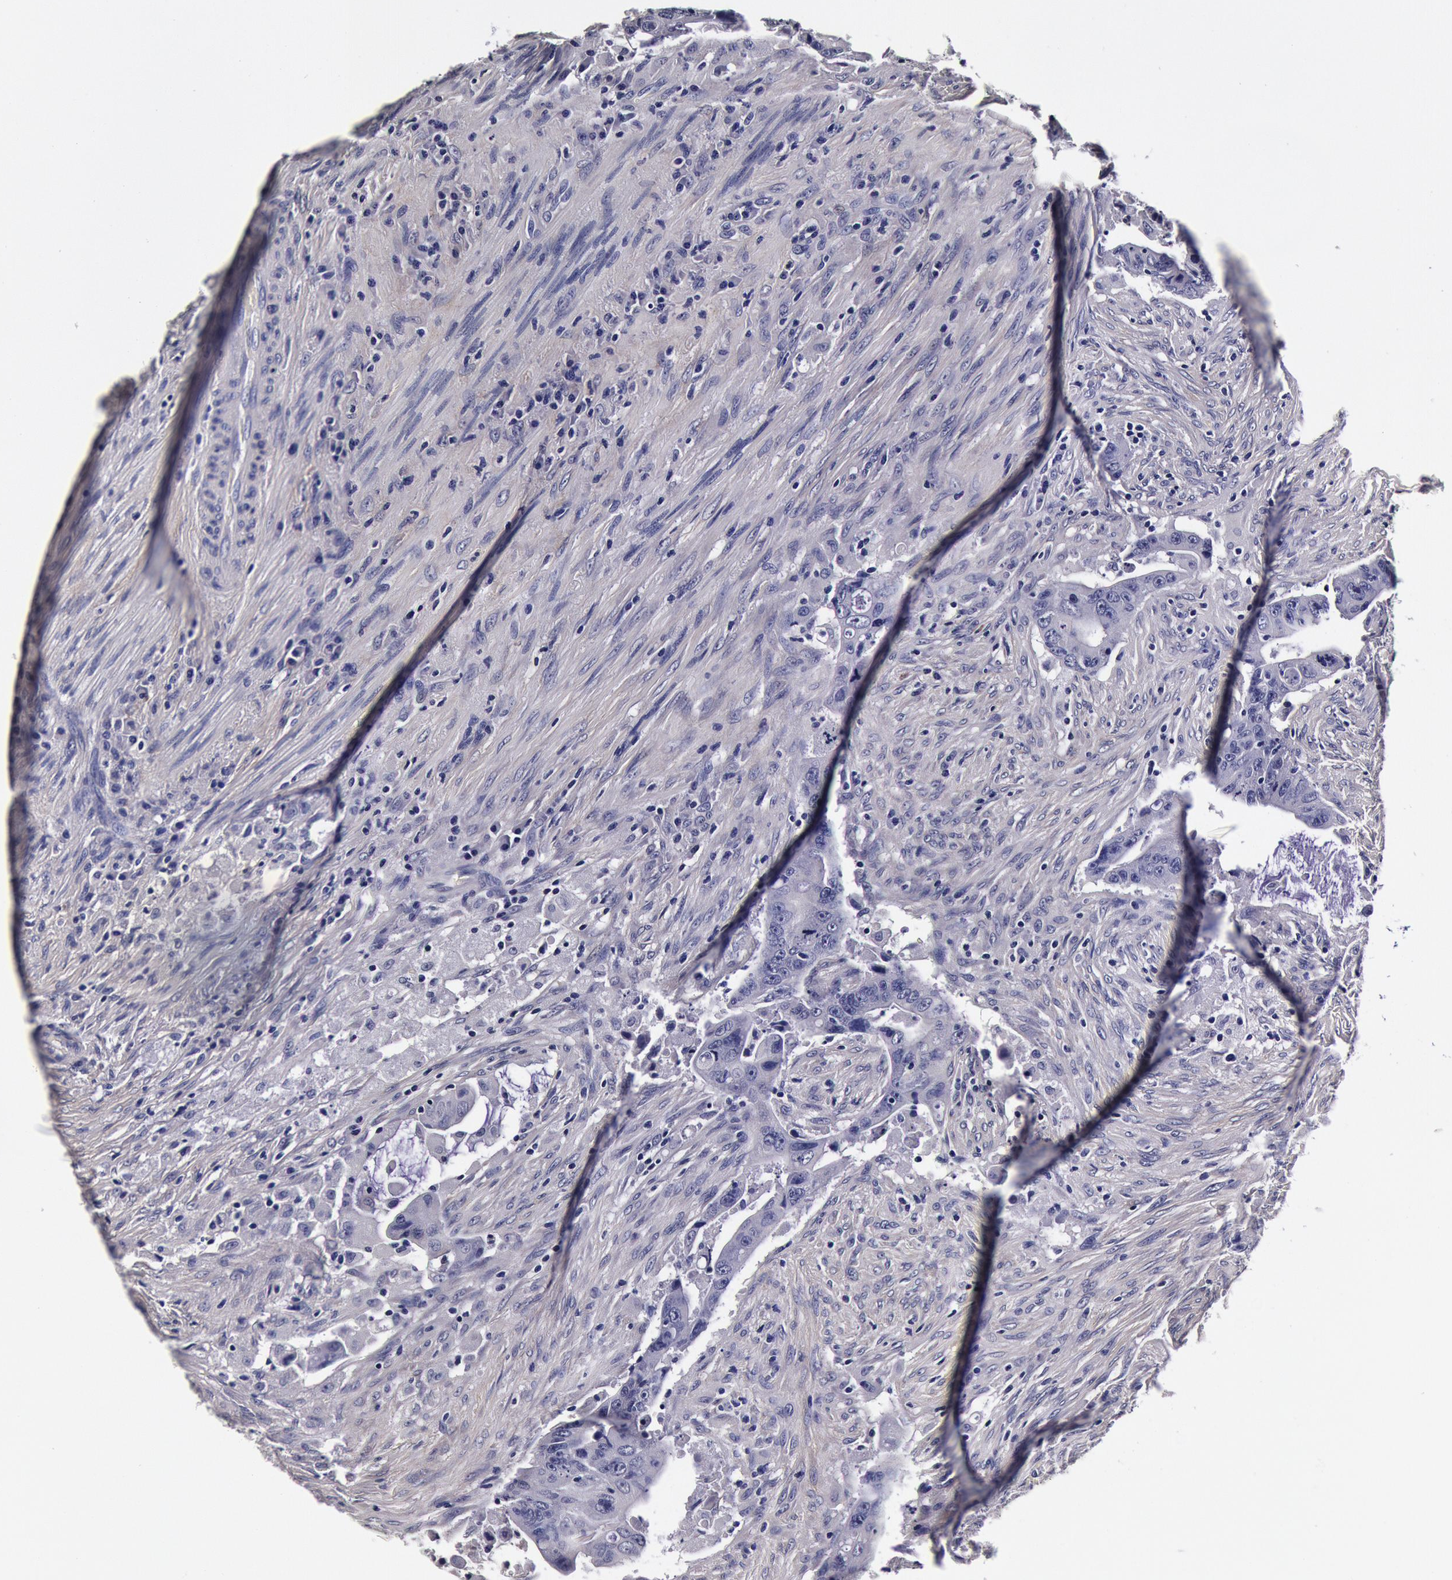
{"staining": {"intensity": "negative", "quantity": "none", "location": "none"}, "tissue": "colorectal cancer", "cell_type": "Tumor cells", "image_type": "cancer", "snomed": [{"axis": "morphology", "description": "Adenocarcinoma, NOS"}, {"axis": "topography", "description": "Rectum"}], "caption": "Micrograph shows no significant protein positivity in tumor cells of adenocarcinoma (colorectal).", "gene": "CCDC22", "patient": {"sex": "female", "age": 71}}